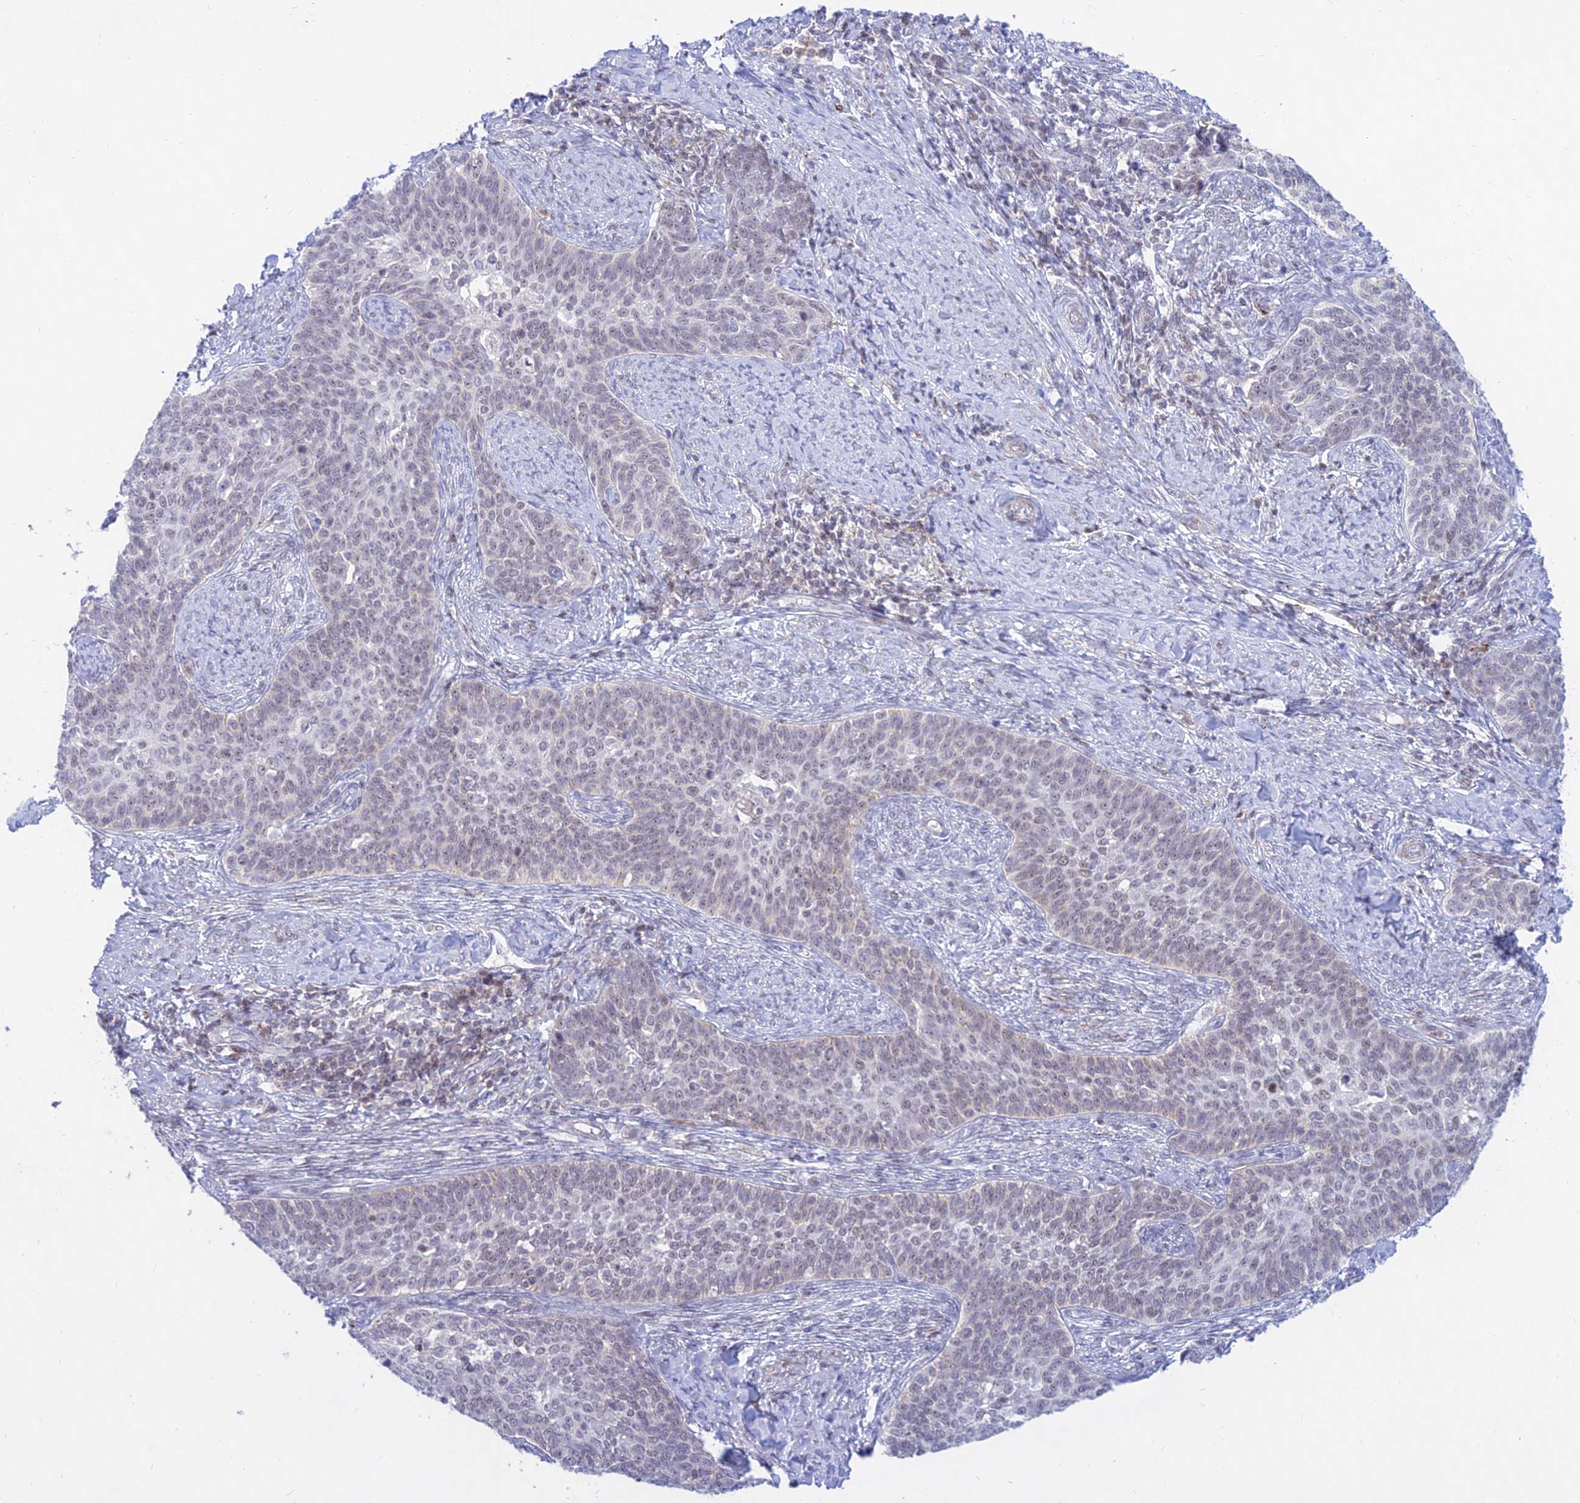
{"staining": {"intensity": "negative", "quantity": "none", "location": "none"}, "tissue": "cervical cancer", "cell_type": "Tumor cells", "image_type": "cancer", "snomed": [{"axis": "morphology", "description": "Squamous cell carcinoma, NOS"}, {"axis": "topography", "description": "Cervix"}], "caption": "This micrograph is of cervical cancer stained with immunohistochemistry to label a protein in brown with the nuclei are counter-stained blue. There is no positivity in tumor cells.", "gene": "KRR1", "patient": {"sex": "female", "age": 39}}